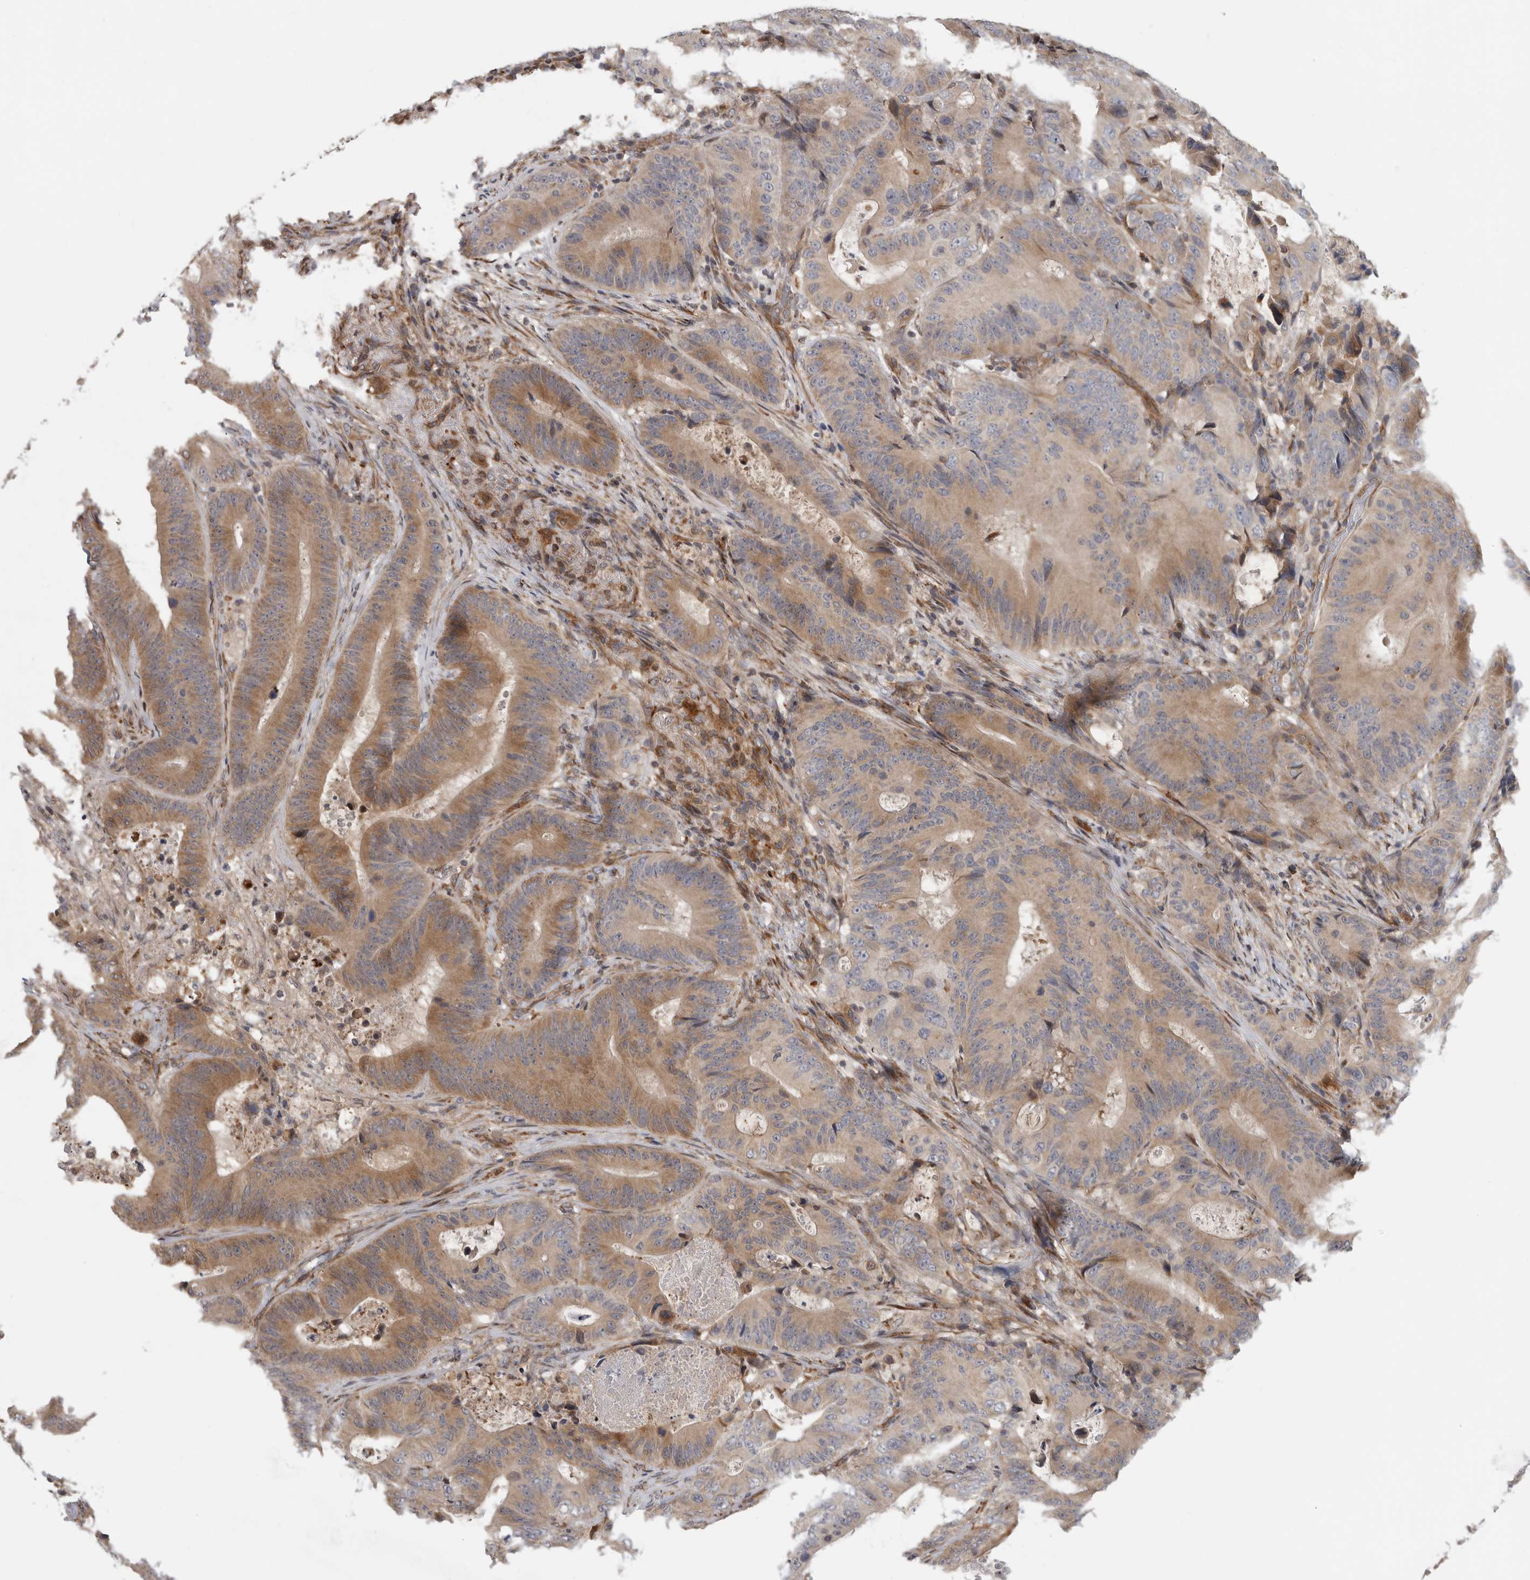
{"staining": {"intensity": "moderate", "quantity": ">75%", "location": "cytoplasmic/membranous"}, "tissue": "colorectal cancer", "cell_type": "Tumor cells", "image_type": "cancer", "snomed": [{"axis": "morphology", "description": "Adenocarcinoma, NOS"}, {"axis": "topography", "description": "Colon"}], "caption": "A high-resolution photomicrograph shows immunohistochemistry staining of colorectal cancer (adenocarcinoma), which shows moderate cytoplasmic/membranous expression in approximately >75% of tumor cells.", "gene": "PARP6", "patient": {"sex": "male", "age": 83}}